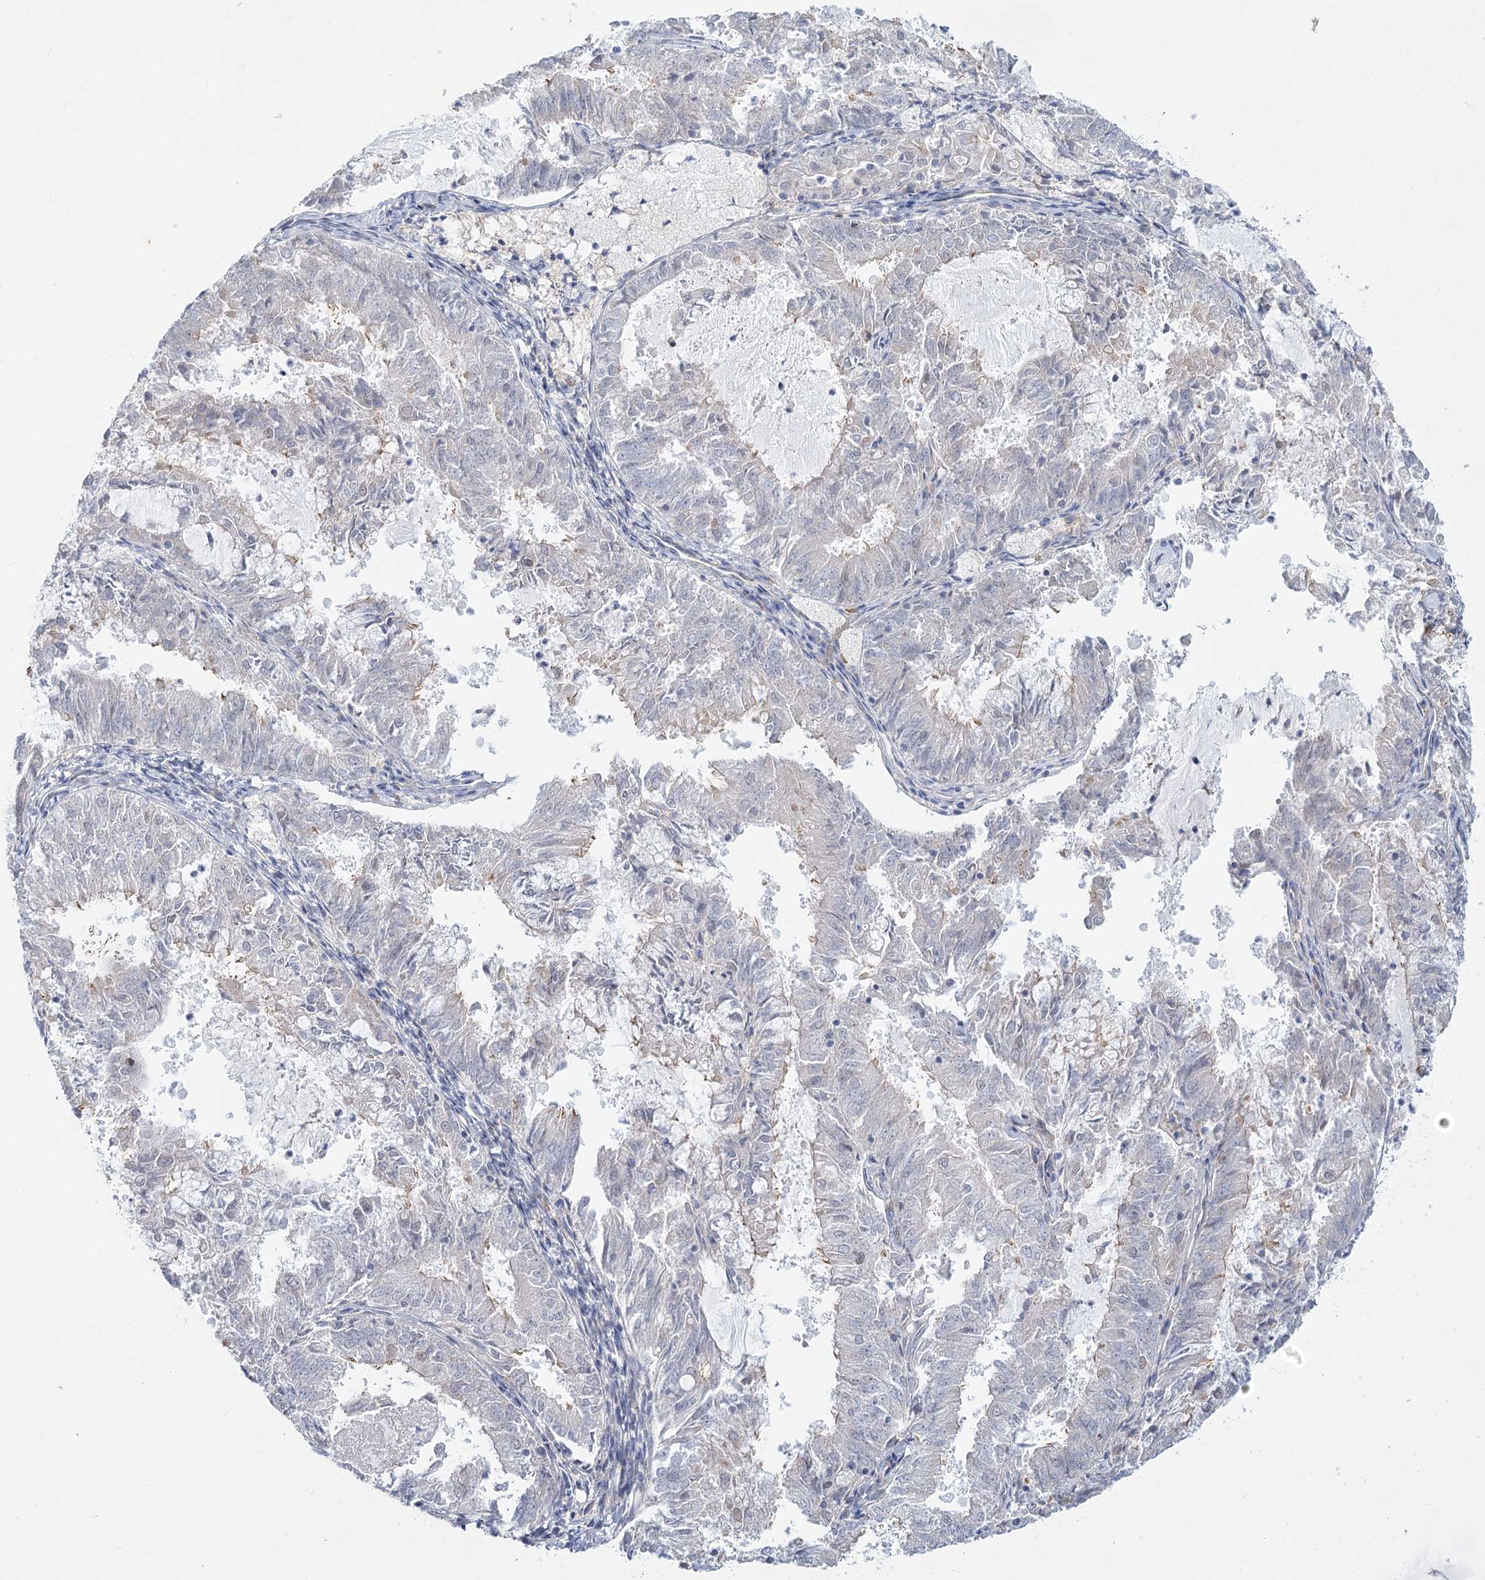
{"staining": {"intensity": "negative", "quantity": "none", "location": "none"}, "tissue": "endometrial cancer", "cell_type": "Tumor cells", "image_type": "cancer", "snomed": [{"axis": "morphology", "description": "Adenocarcinoma, NOS"}, {"axis": "topography", "description": "Endometrium"}], "caption": "Tumor cells show no significant protein expression in endometrial cancer (adenocarcinoma).", "gene": "ARSI", "patient": {"sex": "female", "age": 57}}